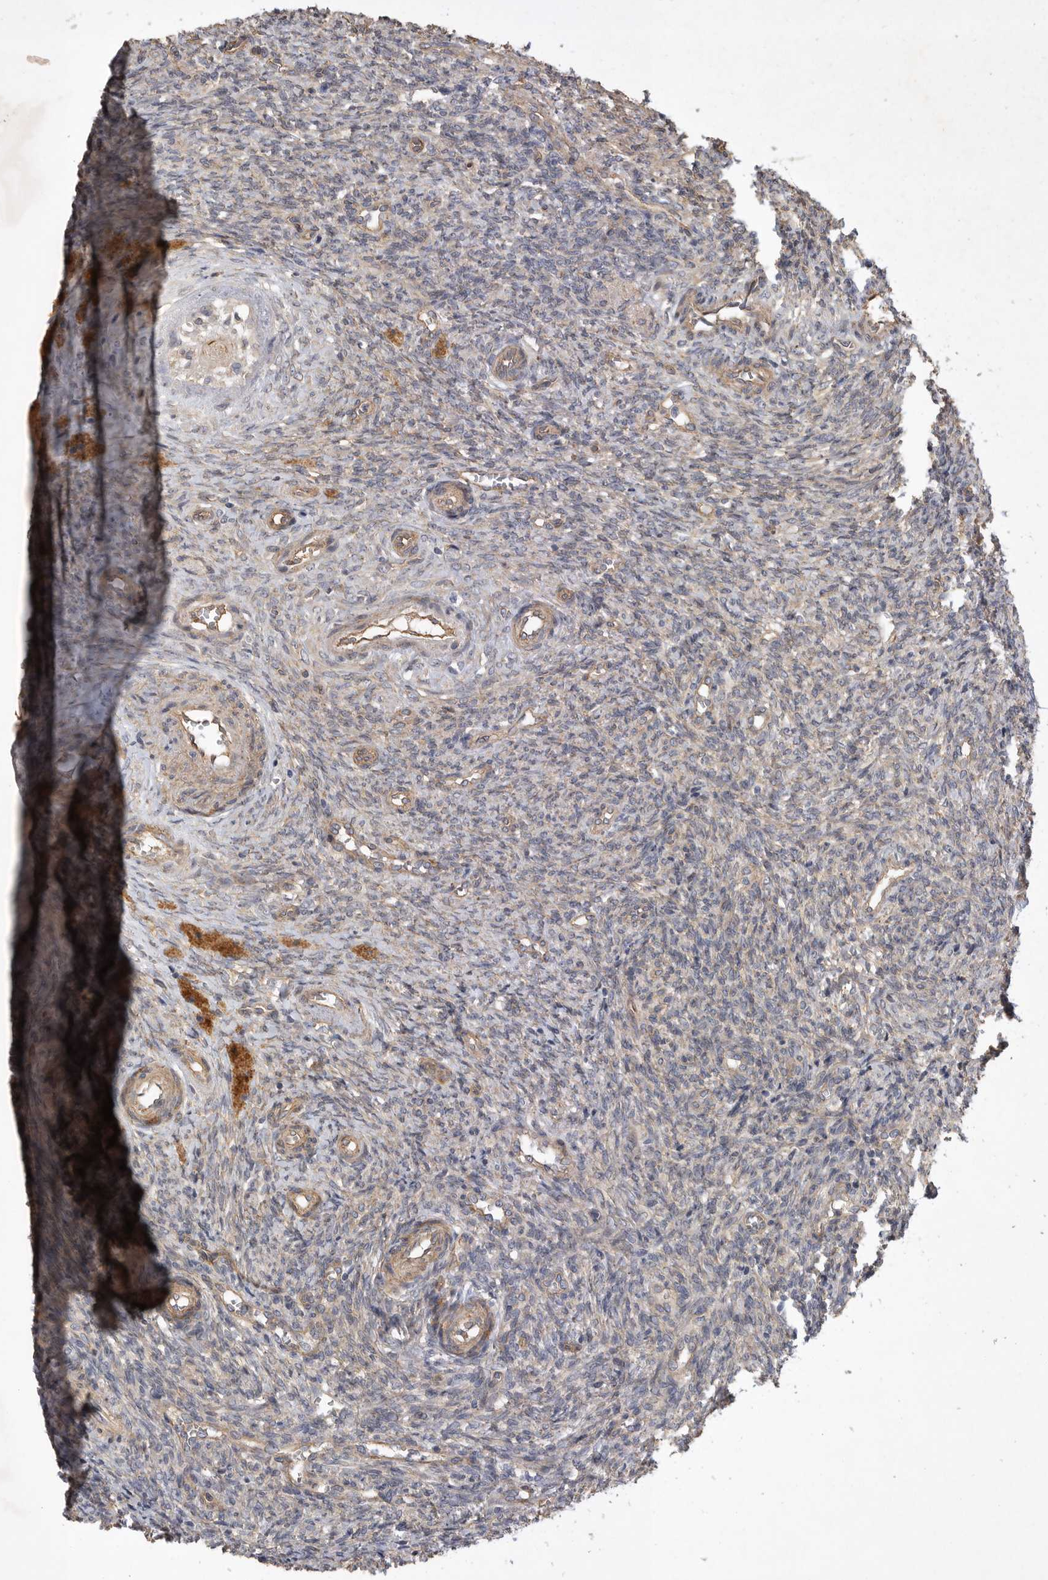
{"staining": {"intensity": "weak", "quantity": "<25%", "location": "cytoplasmic/membranous"}, "tissue": "ovary", "cell_type": "Ovarian stroma cells", "image_type": "normal", "snomed": [{"axis": "morphology", "description": "Normal tissue, NOS"}, {"axis": "topography", "description": "Ovary"}], "caption": "Image shows no significant protein positivity in ovarian stroma cells of unremarkable ovary. (Stains: DAB (3,3'-diaminobenzidine) immunohistochemistry with hematoxylin counter stain, Microscopy: brightfield microscopy at high magnification).", "gene": "ANKFY1", "patient": {"sex": "female", "age": 41}}